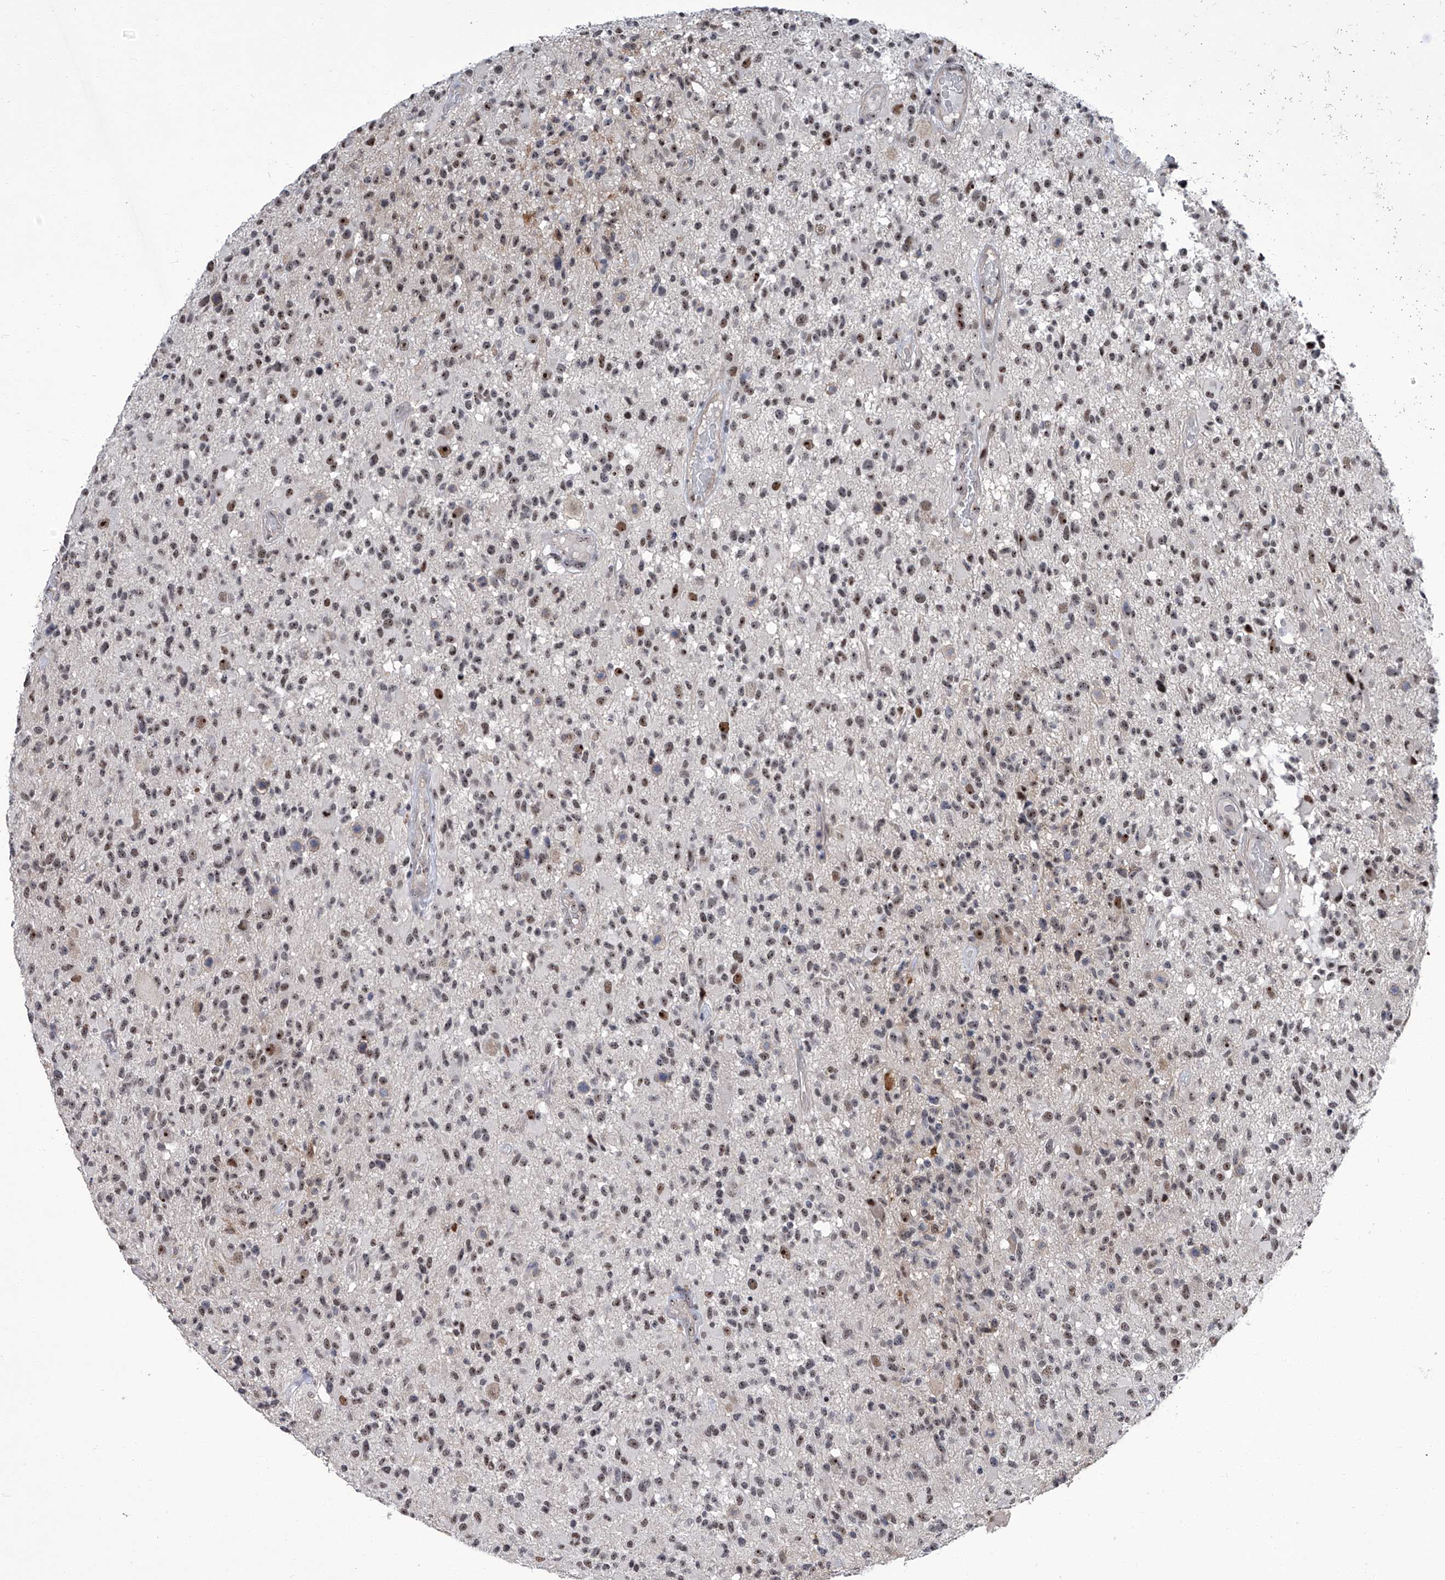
{"staining": {"intensity": "weak", "quantity": "<25%", "location": "nuclear"}, "tissue": "glioma", "cell_type": "Tumor cells", "image_type": "cancer", "snomed": [{"axis": "morphology", "description": "Glioma, malignant, High grade"}, {"axis": "morphology", "description": "Glioblastoma, NOS"}, {"axis": "topography", "description": "Brain"}], "caption": "This is a image of immunohistochemistry staining of glioblastoma, which shows no staining in tumor cells.", "gene": "CMTR1", "patient": {"sex": "male", "age": 60}}